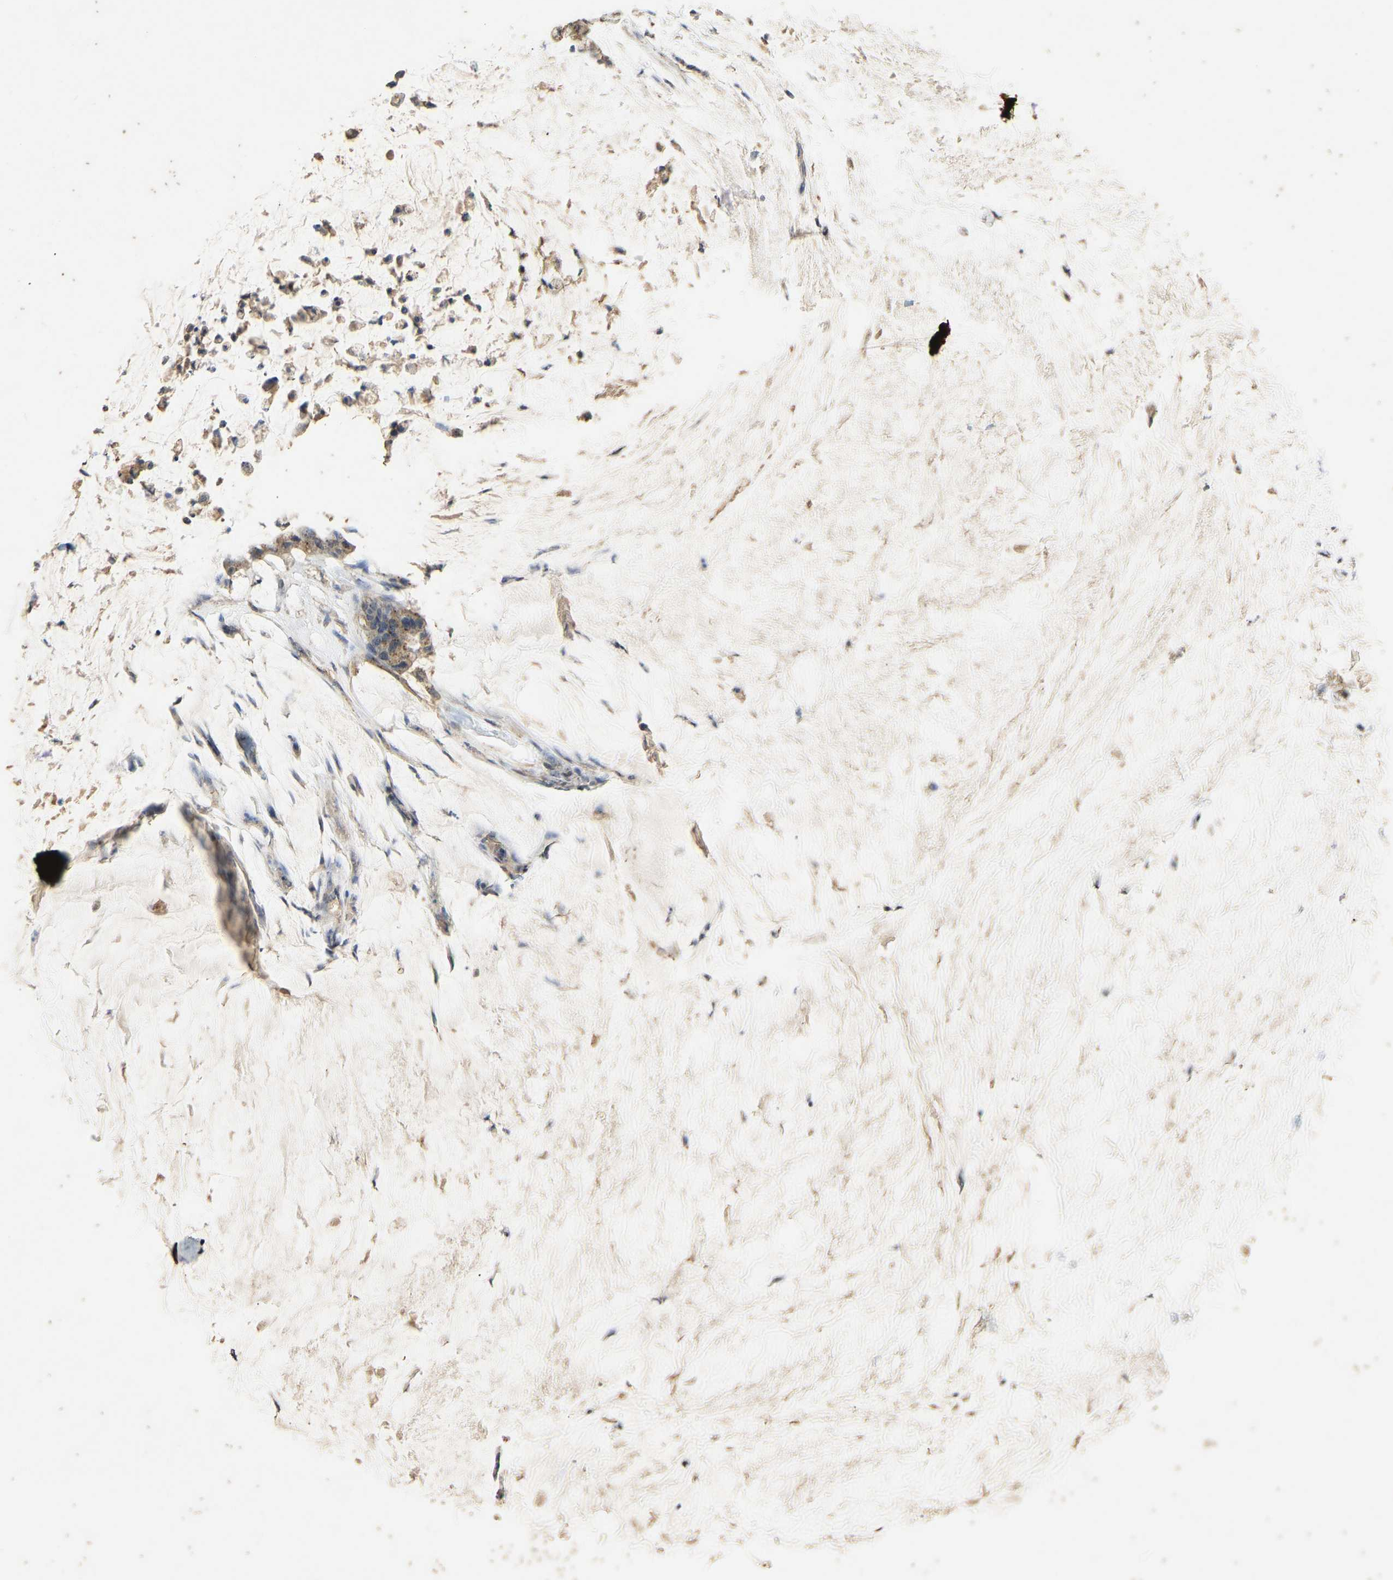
{"staining": {"intensity": "weak", "quantity": ">75%", "location": "cytoplasmic/membranous"}, "tissue": "pancreatic cancer", "cell_type": "Tumor cells", "image_type": "cancer", "snomed": [{"axis": "morphology", "description": "Adenocarcinoma, NOS"}, {"axis": "topography", "description": "Pancreas"}], "caption": "High-magnification brightfield microscopy of adenocarcinoma (pancreatic) stained with DAB (brown) and counterstained with hematoxylin (blue). tumor cells exhibit weak cytoplasmic/membranous positivity is seen in approximately>75% of cells. (DAB IHC, brown staining for protein, blue staining for nuclei).", "gene": "CIDEC", "patient": {"sex": "male", "age": 41}}